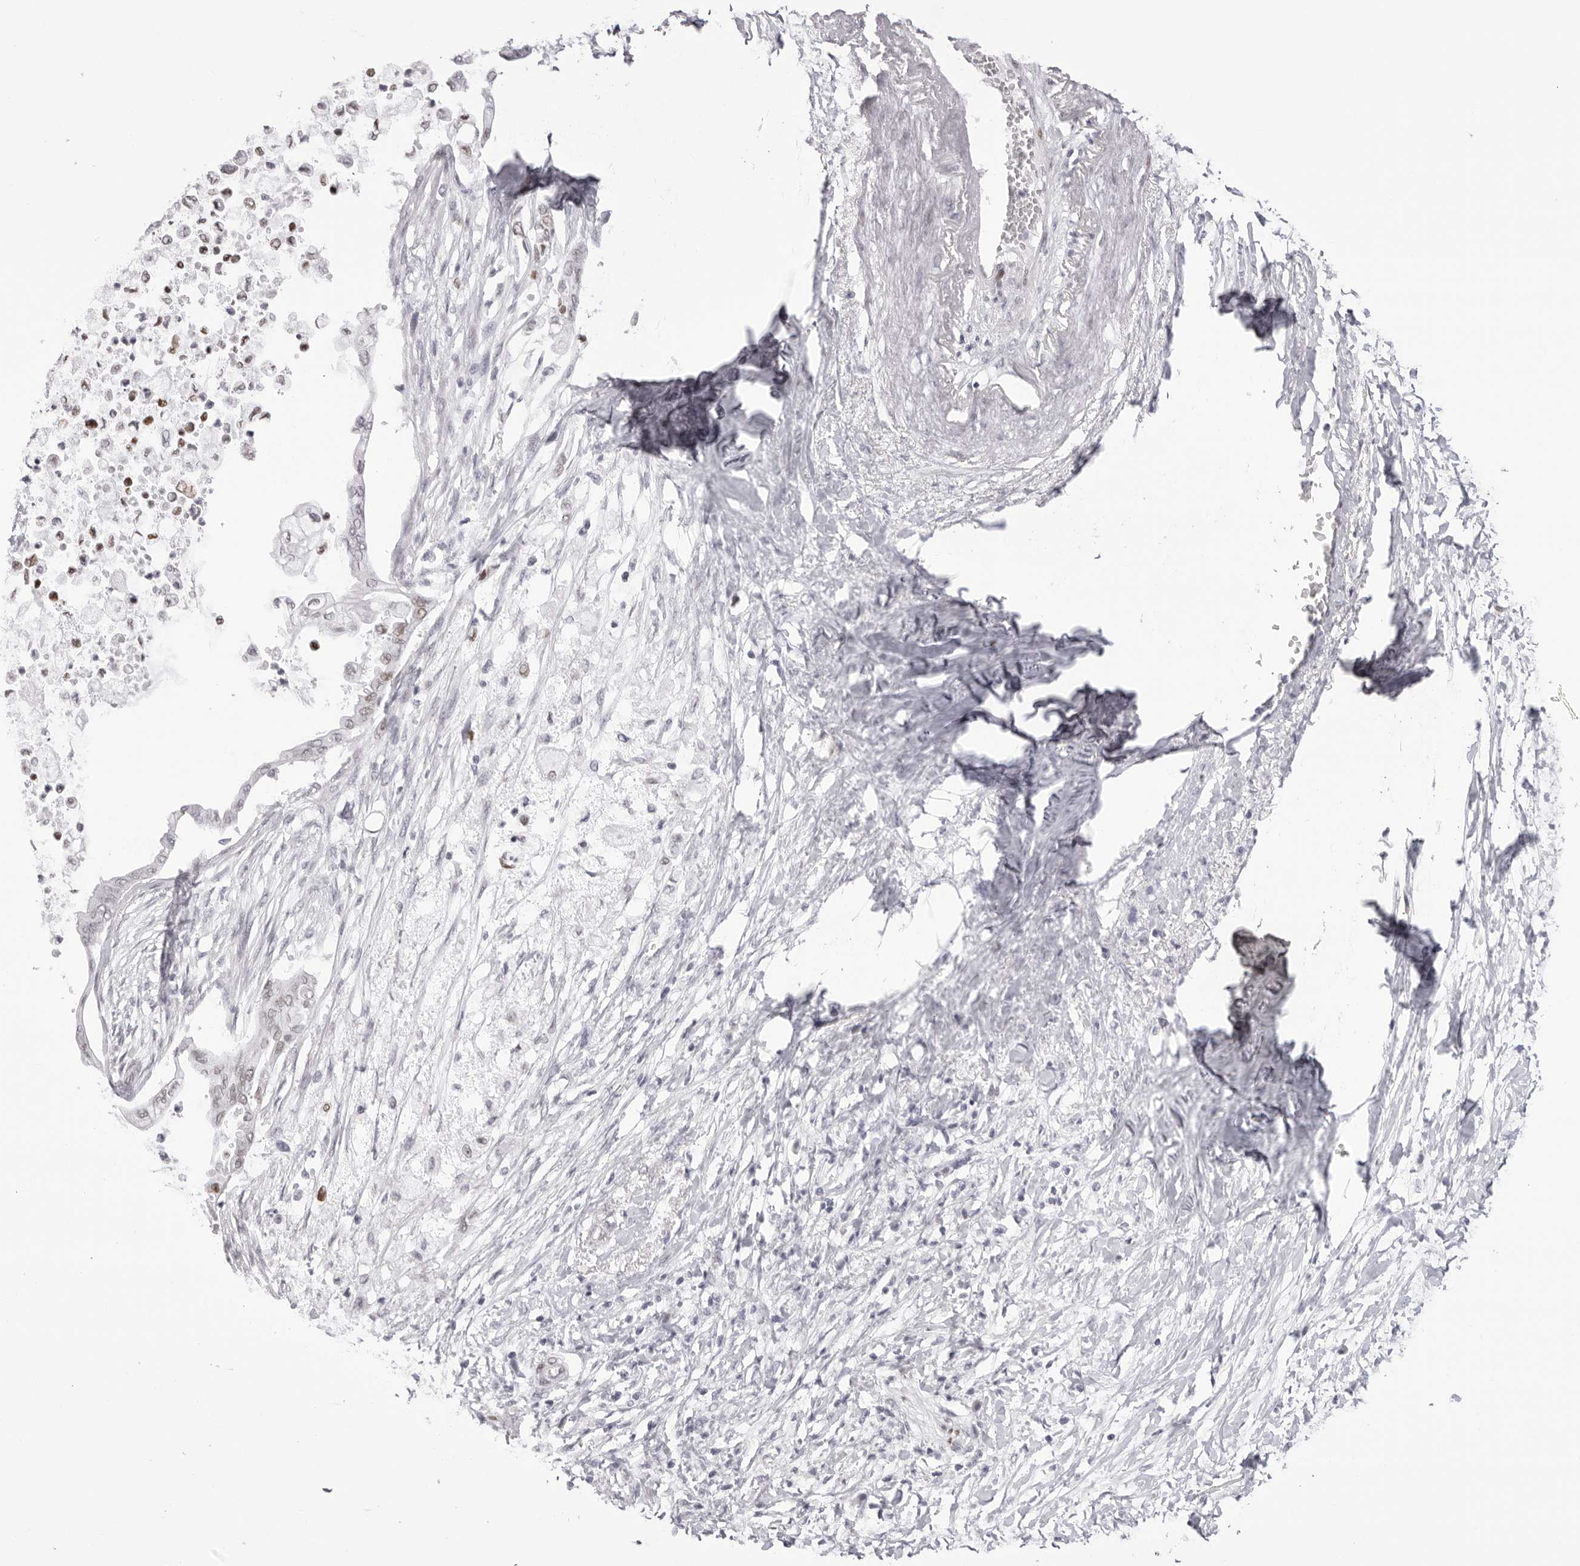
{"staining": {"intensity": "weak", "quantity": "<25%", "location": "nuclear"}, "tissue": "pancreatic cancer", "cell_type": "Tumor cells", "image_type": "cancer", "snomed": [{"axis": "morphology", "description": "Normal tissue, NOS"}, {"axis": "morphology", "description": "Adenocarcinoma, NOS"}, {"axis": "topography", "description": "Pancreas"}, {"axis": "topography", "description": "Duodenum"}], "caption": "IHC micrograph of human adenocarcinoma (pancreatic) stained for a protein (brown), which demonstrates no staining in tumor cells.", "gene": "MAFK", "patient": {"sex": "female", "age": 60}}